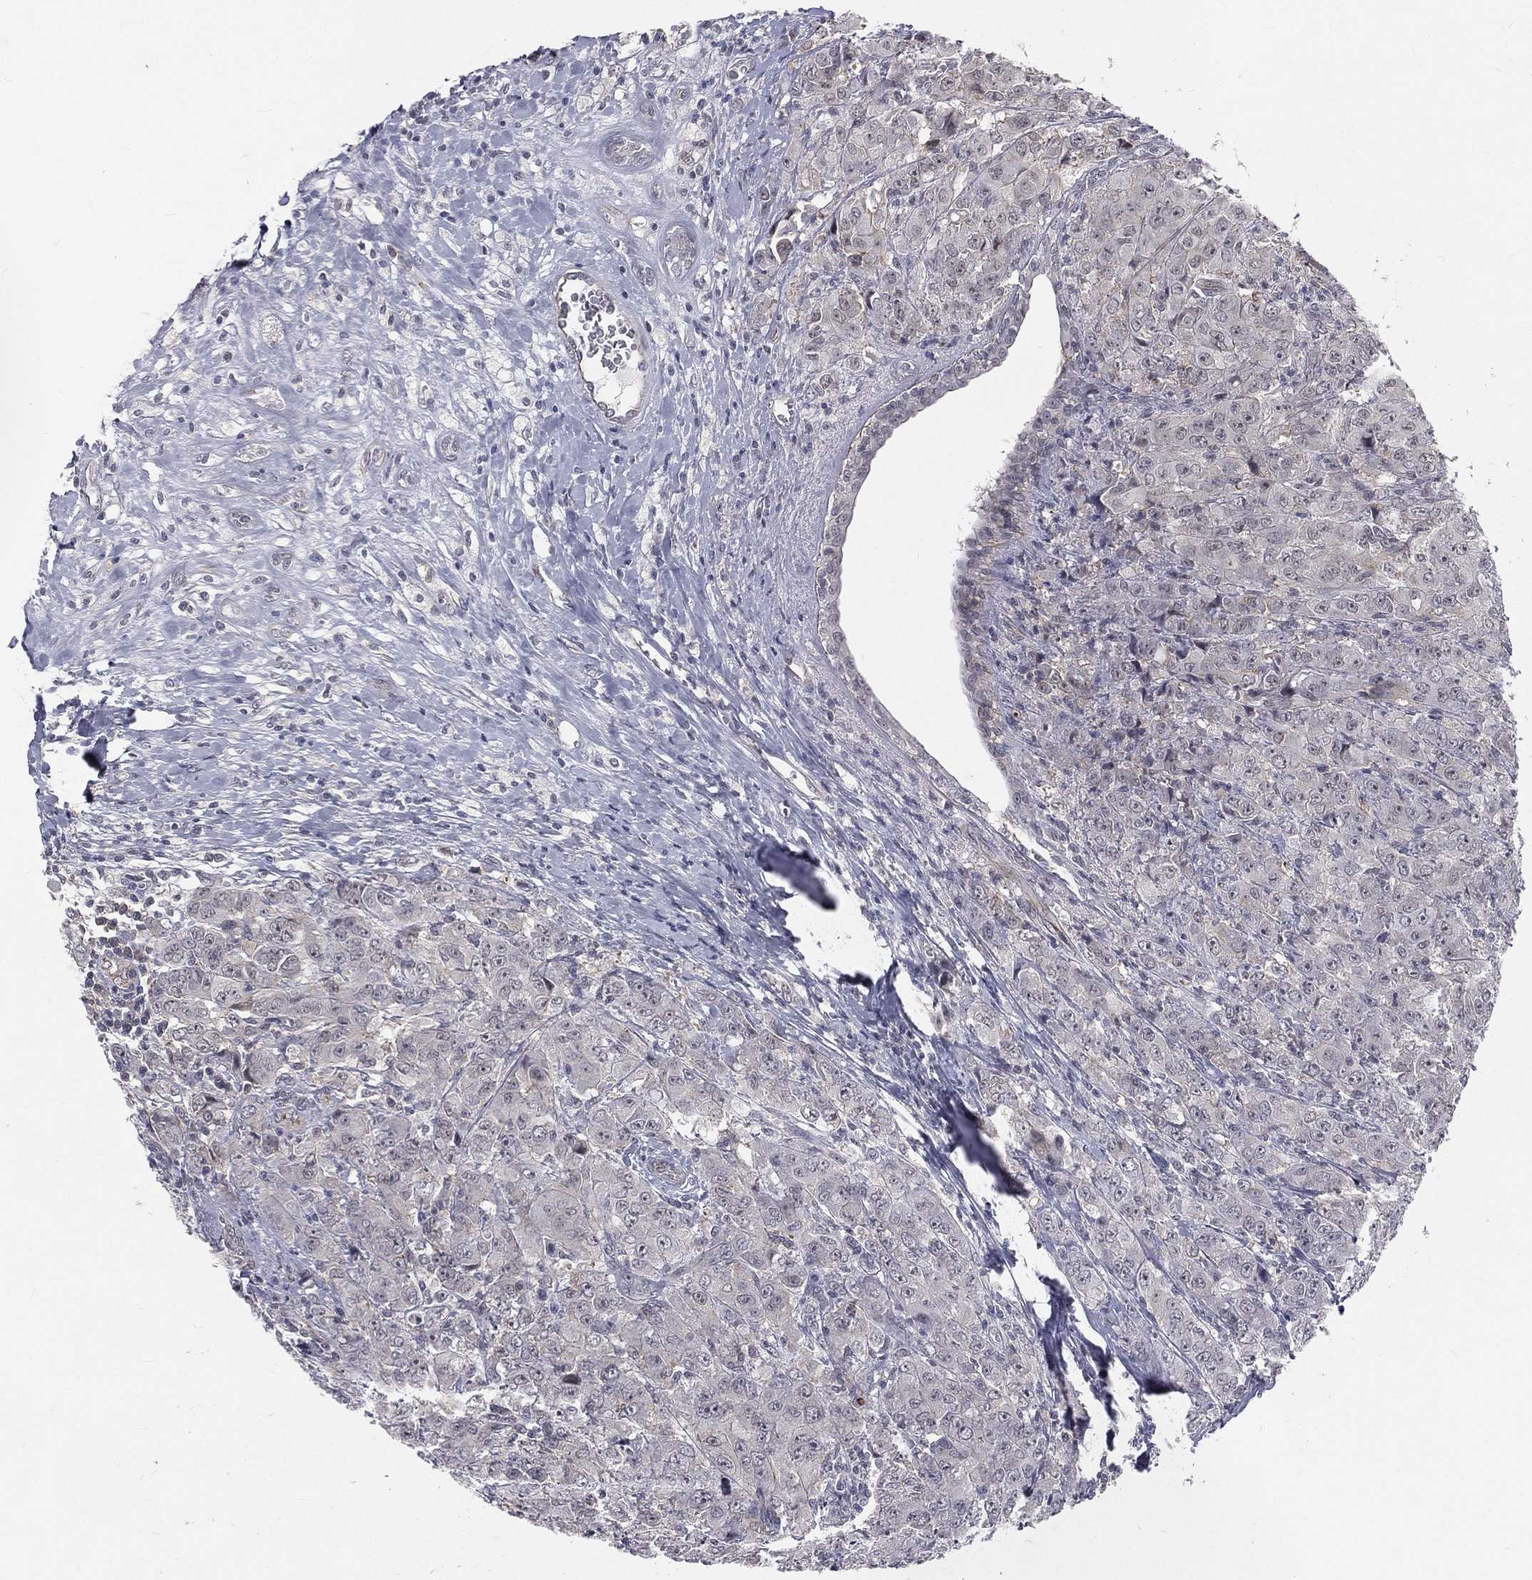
{"staining": {"intensity": "negative", "quantity": "none", "location": "none"}, "tissue": "breast cancer", "cell_type": "Tumor cells", "image_type": "cancer", "snomed": [{"axis": "morphology", "description": "Duct carcinoma"}, {"axis": "topography", "description": "Breast"}], "caption": "Micrograph shows no protein expression in tumor cells of breast cancer (invasive ductal carcinoma) tissue.", "gene": "MORC2", "patient": {"sex": "female", "age": 43}}